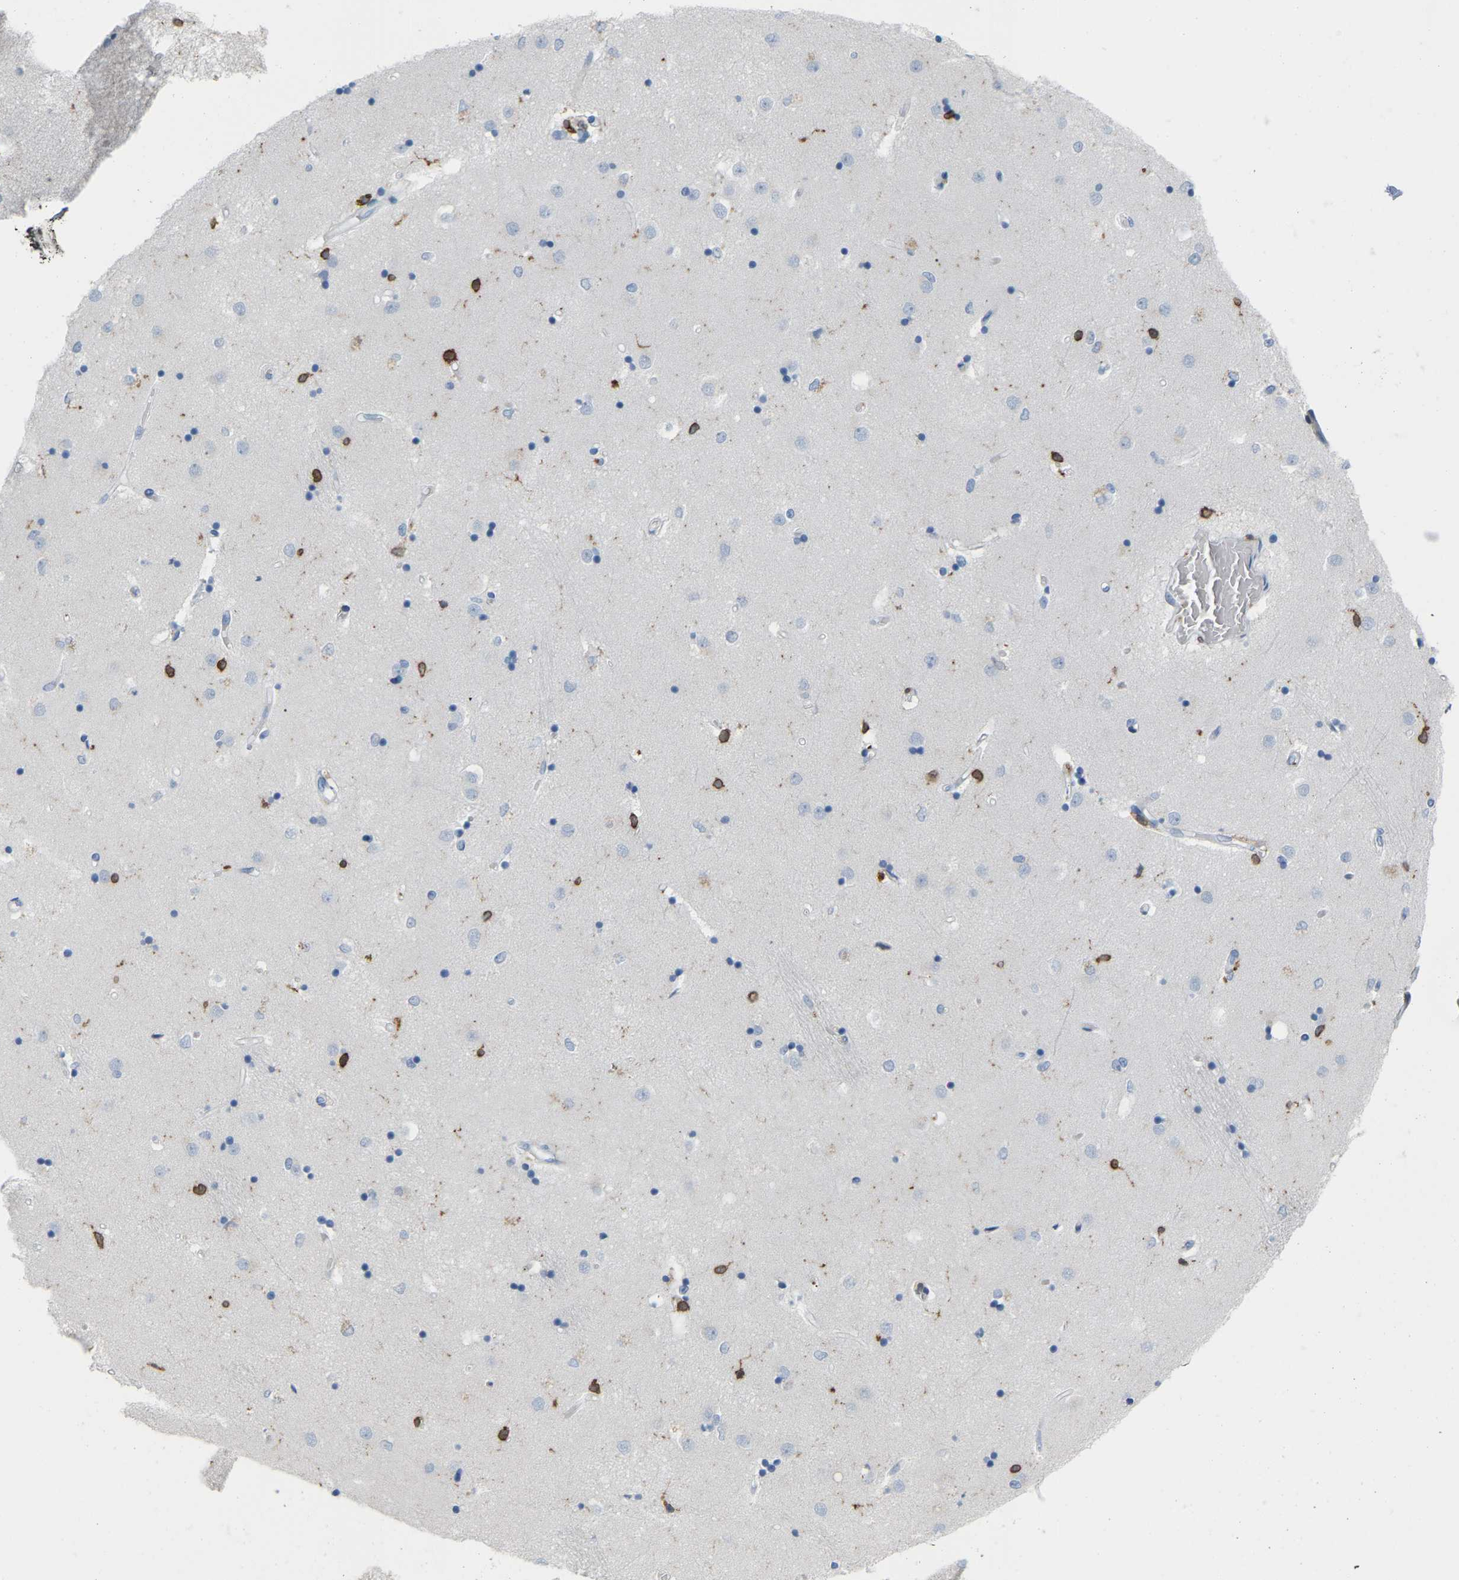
{"staining": {"intensity": "moderate", "quantity": "25%-75%", "location": "cytoplasmic/membranous"}, "tissue": "caudate", "cell_type": "Glial cells", "image_type": "normal", "snomed": [{"axis": "morphology", "description": "Normal tissue, NOS"}, {"axis": "topography", "description": "Lateral ventricle wall"}], "caption": "Protein staining by immunohistochemistry displays moderate cytoplasmic/membranous expression in about 25%-75% of glial cells in normal caudate. The staining was performed using DAB (3,3'-diaminobenzidine), with brown indicating positive protein expression. Nuclei are stained blue with hematoxylin.", "gene": "PTGS1", "patient": {"sex": "male", "age": 45}}